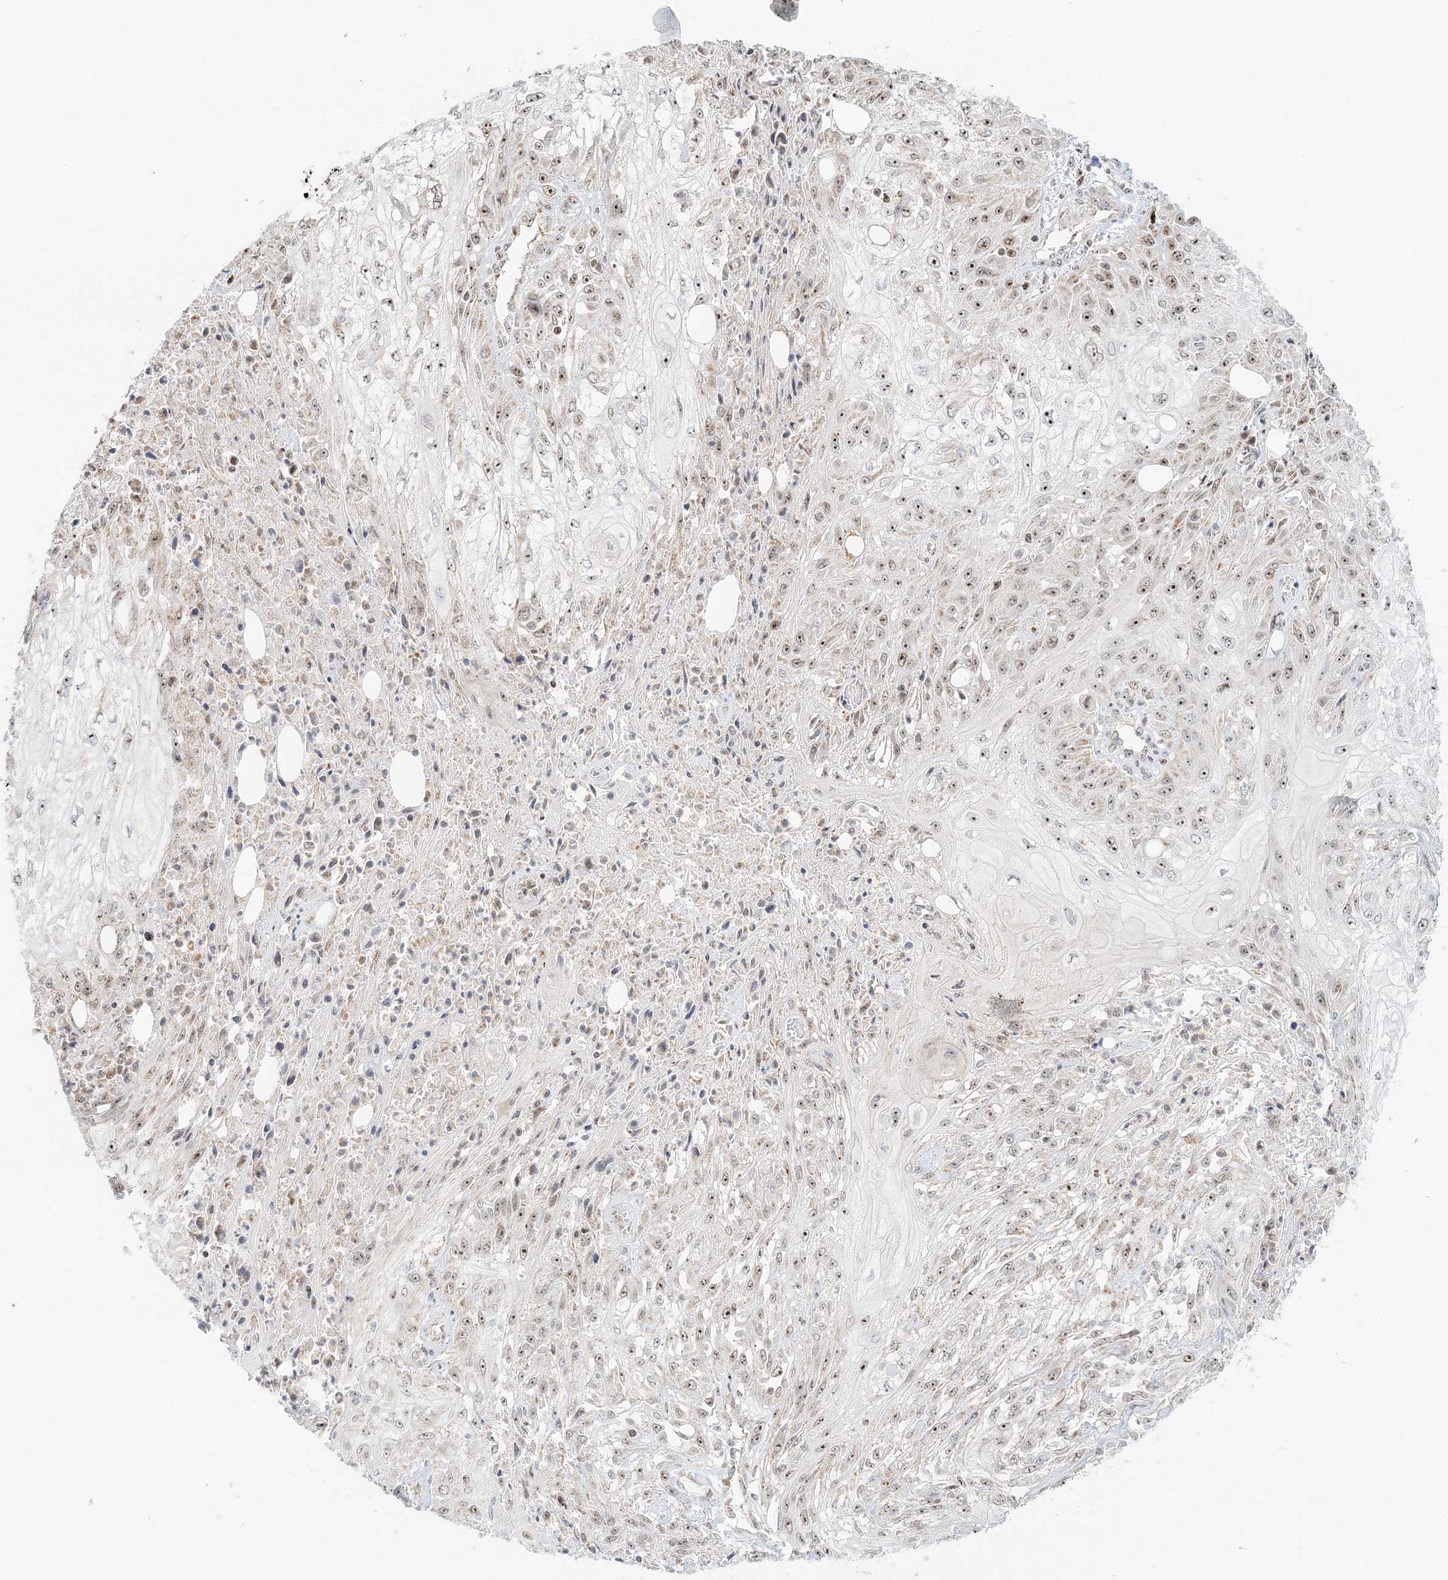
{"staining": {"intensity": "moderate", "quantity": "25%-75%", "location": "nuclear"}, "tissue": "skin cancer", "cell_type": "Tumor cells", "image_type": "cancer", "snomed": [{"axis": "morphology", "description": "Squamous cell carcinoma, NOS"}, {"axis": "morphology", "description": "Squamous cell carcinoma, metastatic, NOS"}, {"axis": "topography", "description": "Skin"}, {"axis": "topography", "description": "Lymph node"}], "caption": "Metastatic squamous cell carcinoma (skin) was stained to show a protein in brown. There is medium levels of moderate nuclear staining in about 25%-75% of tumor cells.", "gene": "UBE2F", "patient": {"sex": "male", "age": 75}}